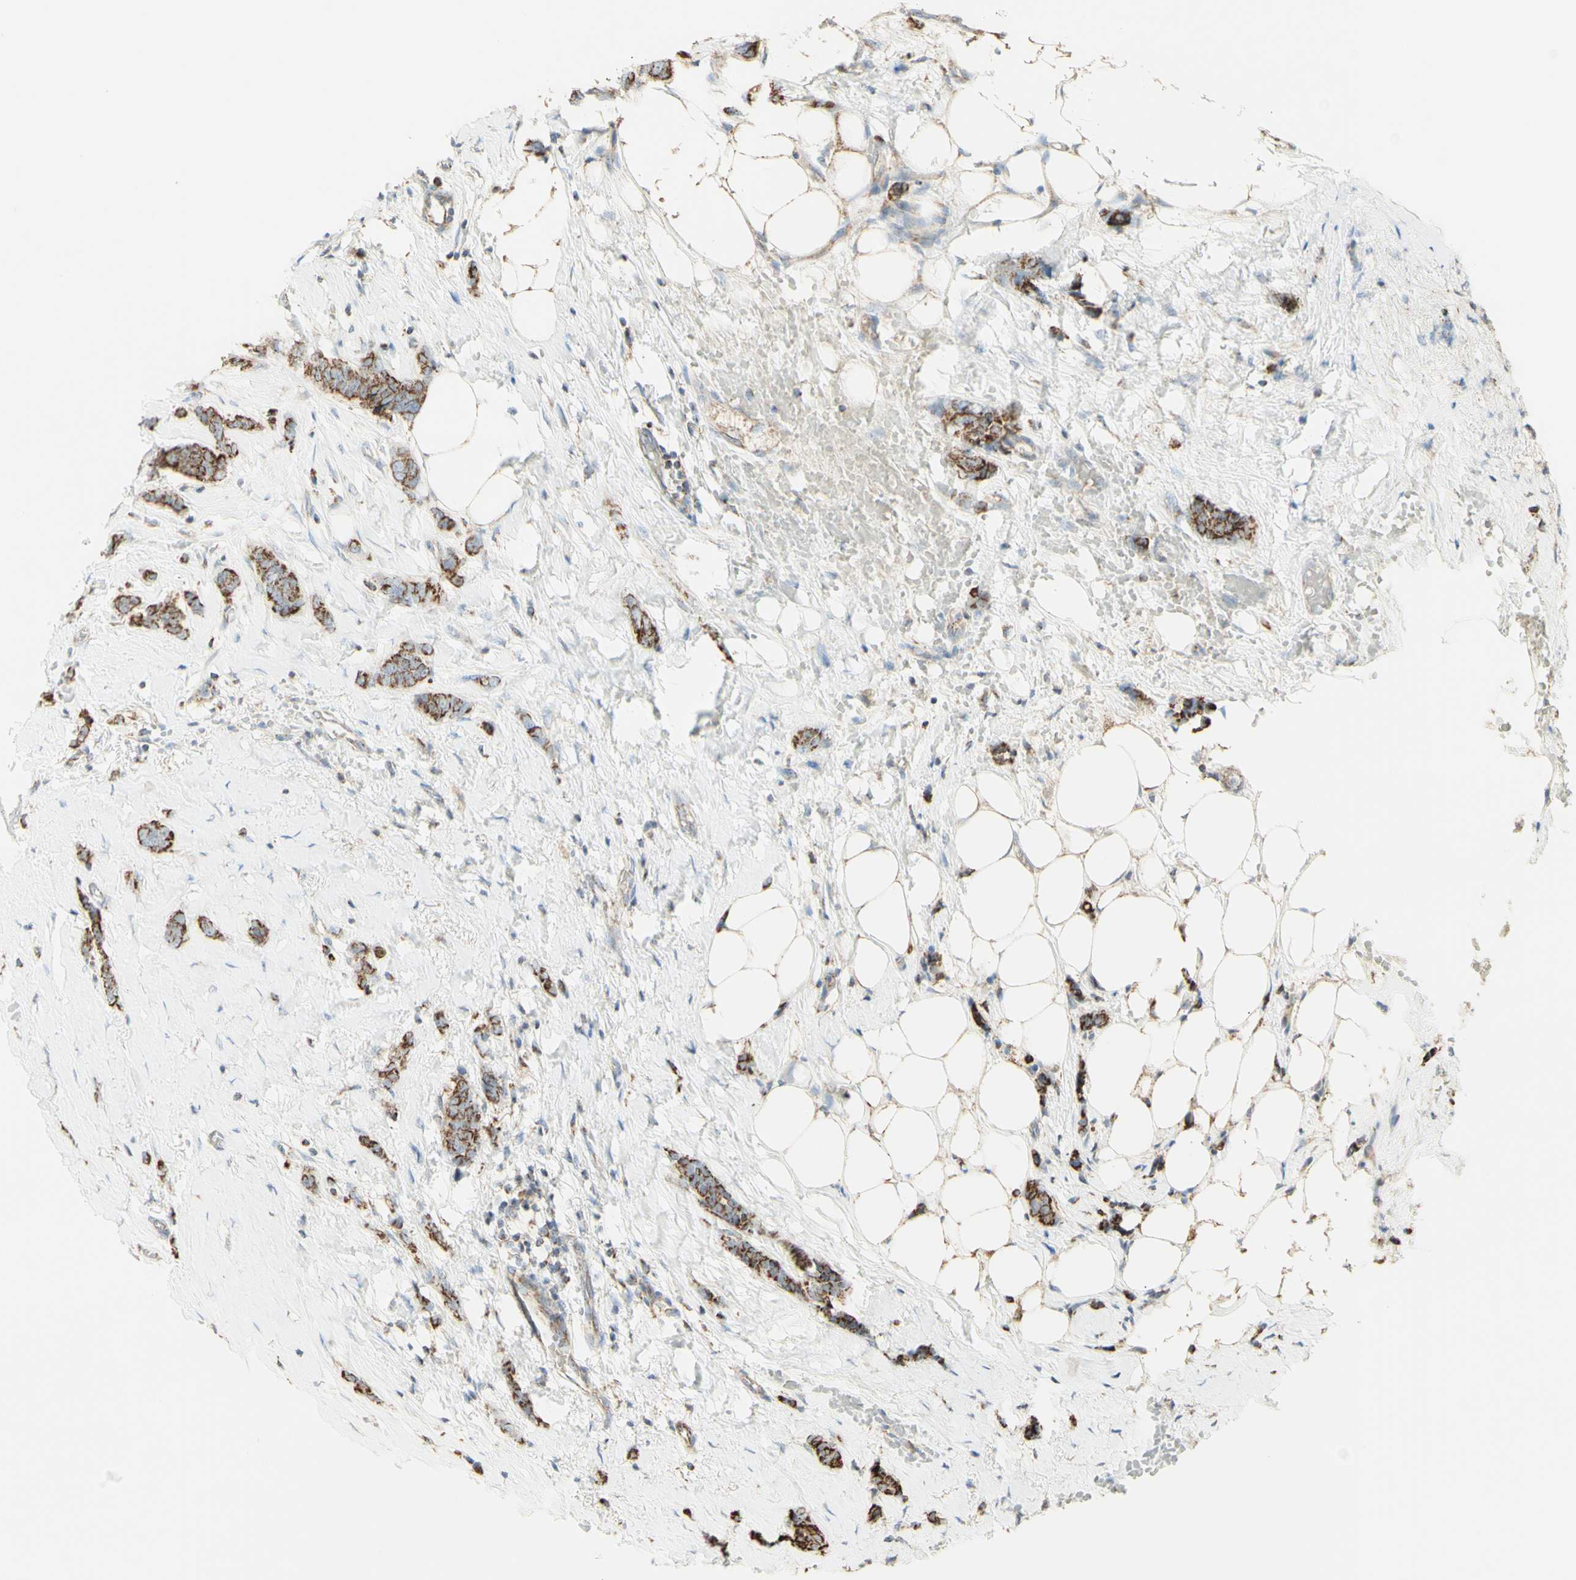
{"staining": {"intensity": "moderate", "quantity": ">75%", "location": "cytoplasmic/membranous"}, "tissue": "breast cancer", "cell_type": "Tumor cells", "image_type": "cancer", "snomed": [{"axis": "morphology", "description": "Lobular carcinoma"}, {"axis": "topography", "description": "Skin"}, {"axis": "topography", "description": "Breast"}], "caption": "About >75% of tumor cells in lobular carcinoma (breast) exhibit moderate cytoplasmic/membranous protein staining as visualized by brown immunohistochemical staining.", "gene": "LETM1", "patient": {"sex": "female", "age": 46}}